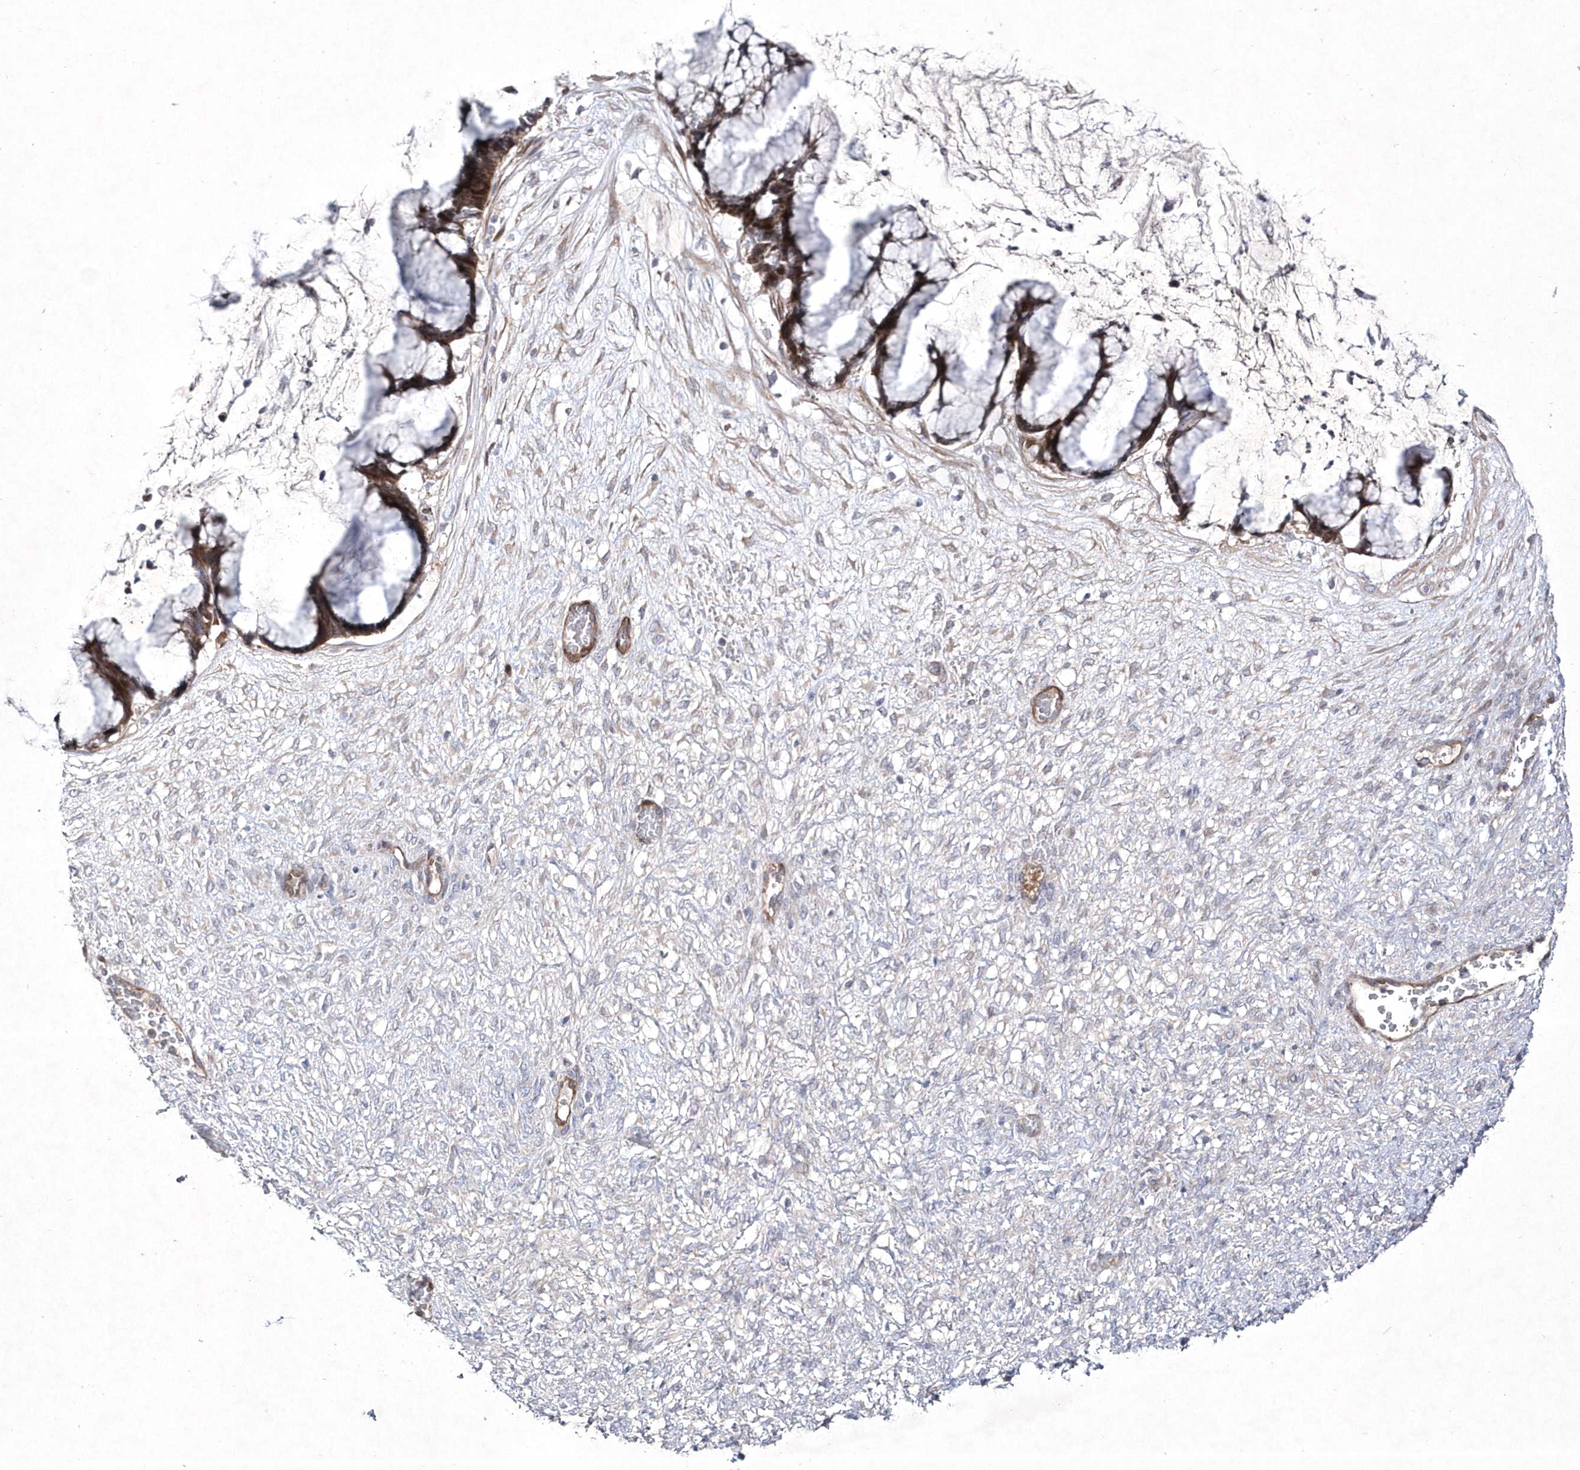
{"staining": {"intensity": "moderate", "quantity": ">75%", "location": "cytoplasmic/membranous"}, "tissue": "ovarian cancer", "cell_type": "Tumor cells", "image_type": "cancer", "snomed": [{"axis": "morphology", "description": "Cystadenocarcinoma, mucinous, NOS"}, {"axis": "topography", "description": "Ovary"}], "caption": "About >75% of tumor cells in human ovarian cancer (mucinous cystadenocarcinoma) show moderate cytoplasmic/membranous protein staining as visualized by brown immunohistochemical staining.", "gene": "DSPP", "patient": {"sex": "female", "age": 42}}